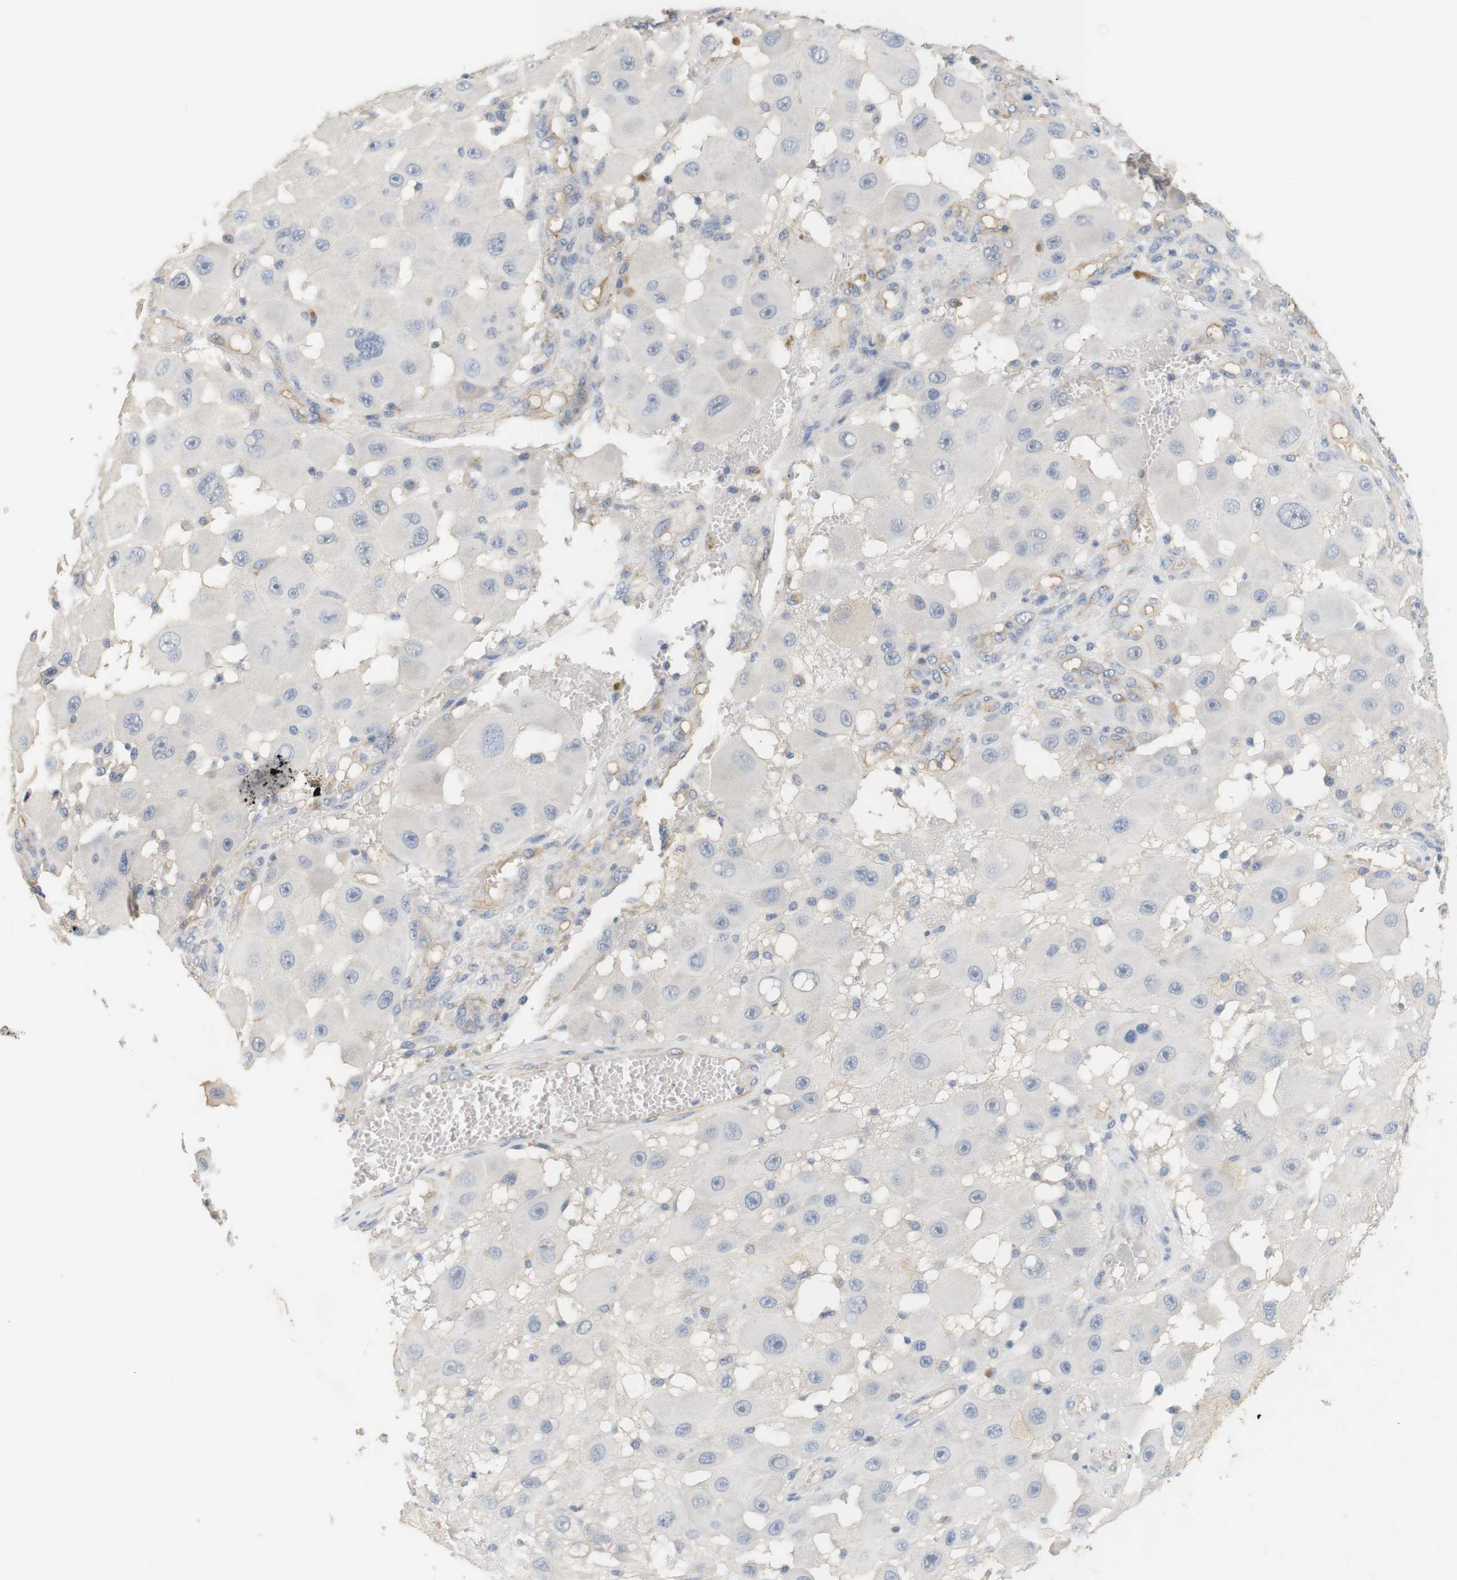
{"staining": {"intensity": "negative", "quantity": "none", "location": "none"}, "tissue": "melanoma", "cell_type": "Tumor cells", "image_type": "cancer", "snomed": [{"axis": "morphology", "description": "Malignant melanoma, NOS"}, {"axis": "topography", "description": "Skin"}], "caption": "Immunohistochemical staining of human melanoma exhibits no significant positivity in tumor cells.", "gene": "OSR1", "patient": {"sex": "female", "age": 81}}